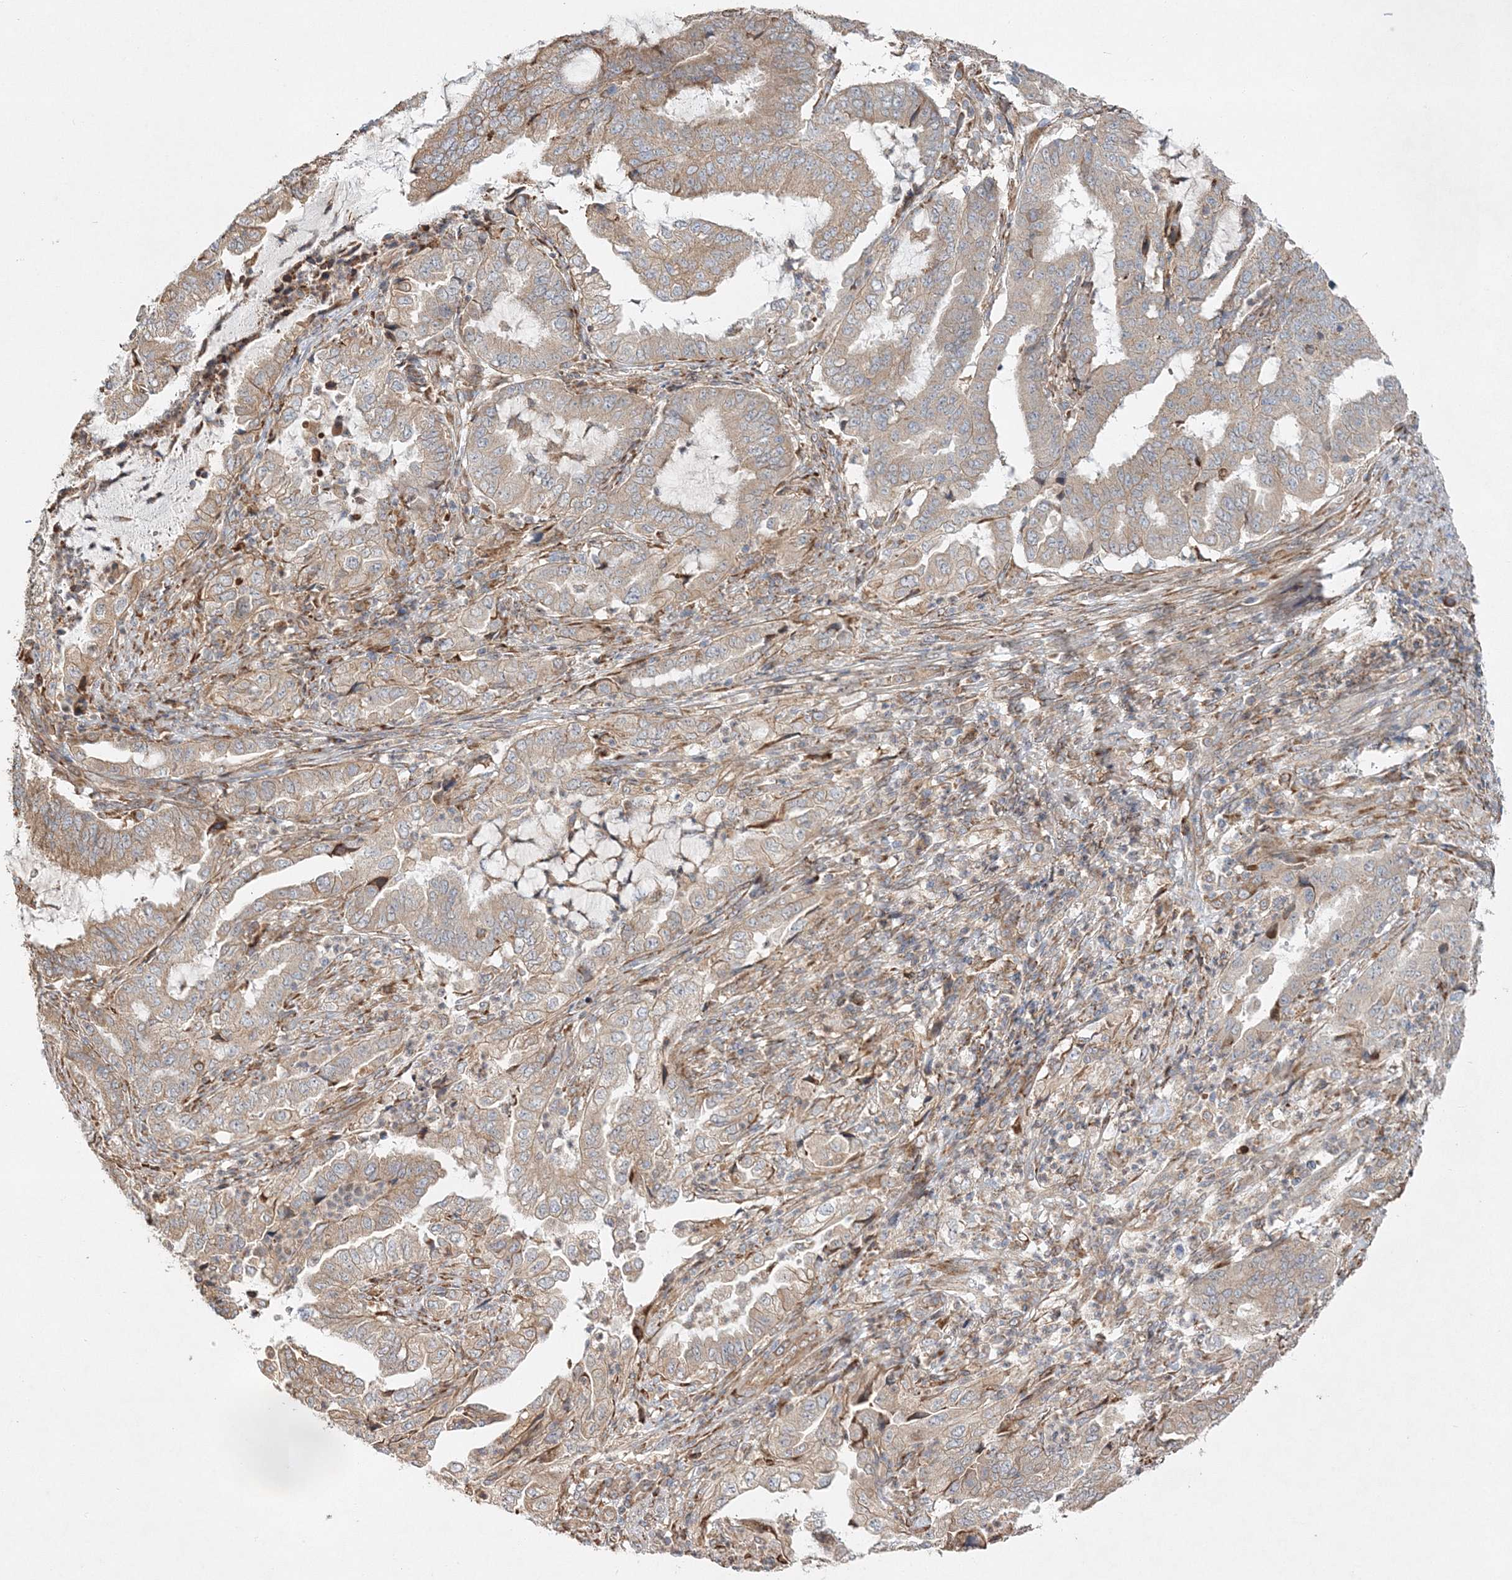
{"staining": {"intensity": "negative", "quantity": "none", "location": "none"}, "tissue": "endometrial cancer", "cell_type": "Tumor cells", "image_type": "cancer", "snomed": [{"axis": "morphology", "description": "Adenocarcinoma, NOS"}, {"axis": "topography", "description": "Endometrium"}], "caption": "High magnification brightfield microscopy of endometrial cancer stained with DAB (brown) and counterstained with hematoxylin (blue): tumor cells show no significant staining.", "gene": "ZFYVE16", "patient": {"sex": "female", "age": 51}}